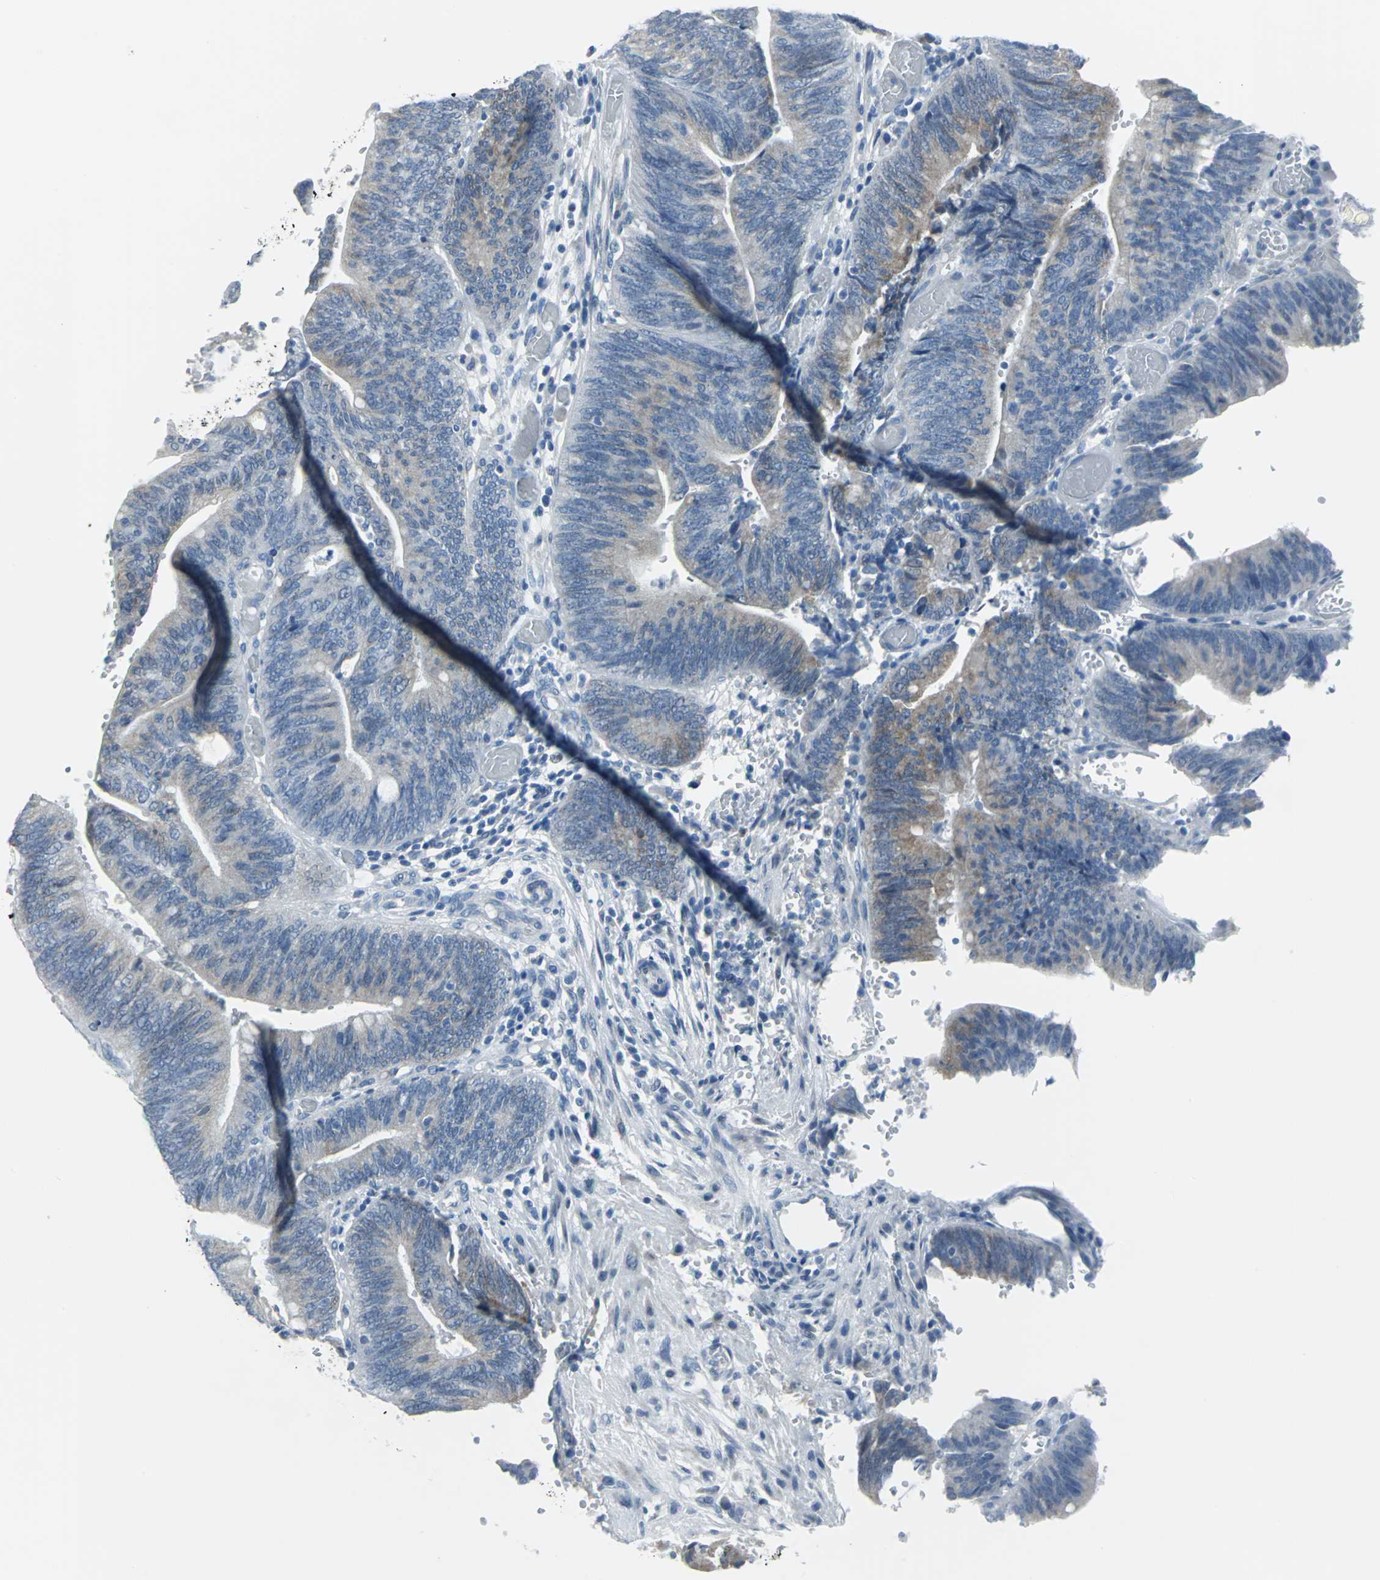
{"staining": {"intensity": "weak", "quantity": ">75%", "location": "cytoplasmic/membranous"}, "tissue": "colorectal cancer", "cell_type": "Tumor cells", "image_type": "cancer", "snomed": [{"axis": "morphology", "description": "Adenocarcinoma, NOS"}, {"axis": "topography", "description": "Rectum"}], "caption": "This photomicrograph reveals immunohistochemistry staining of colorectal adenocarcinoma, with low weak cytoplasmic/membranous positivity in approximately >75% of tumor cells.", "gene": "CYB5A", "patient": {"sex": "female", "age": 66}}